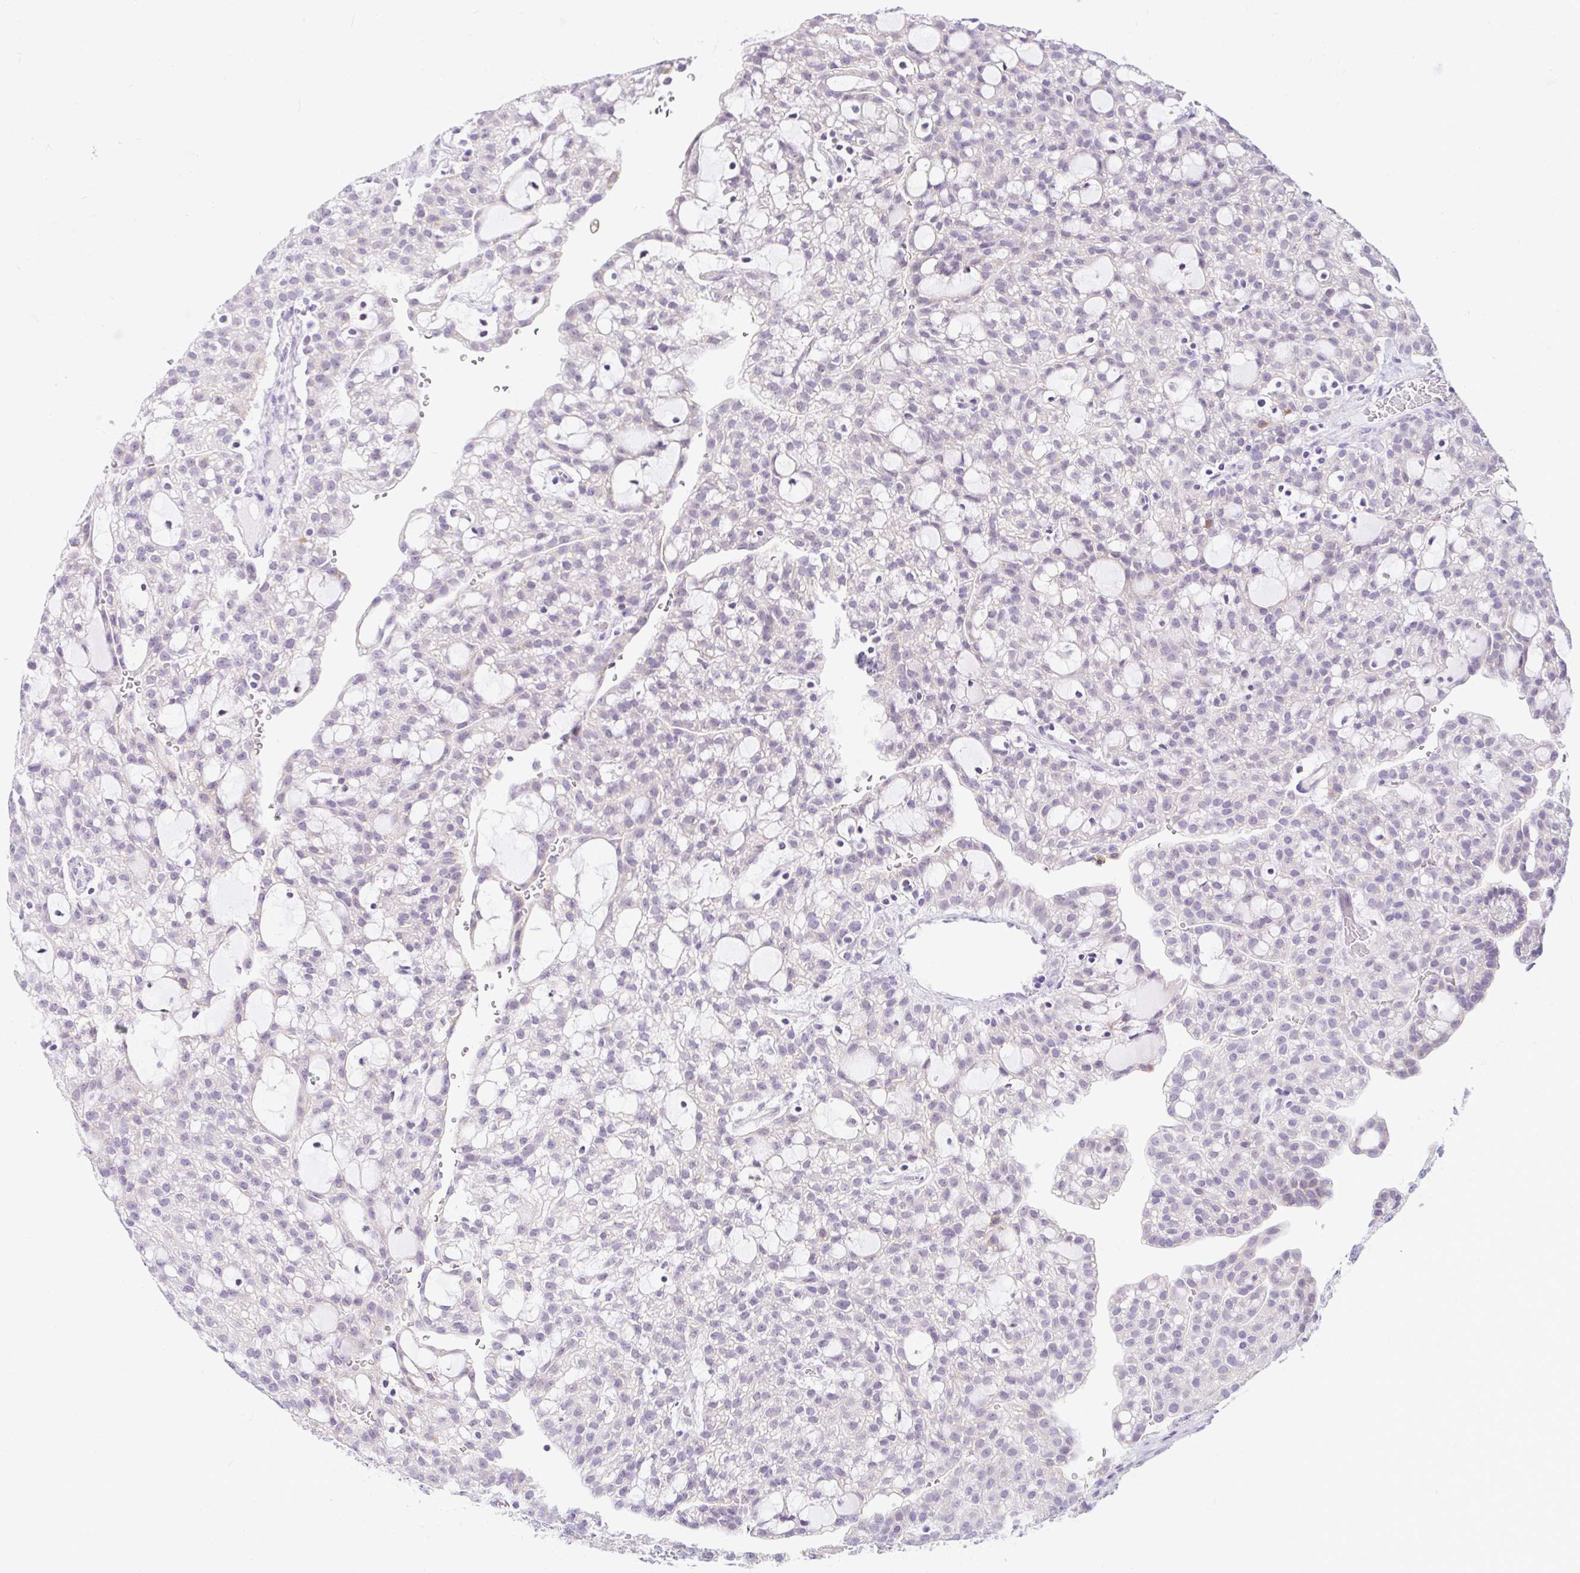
{"staining": {"intensity": "negative", "quantity": "none", "location": "none"}, "tissue": "renal cancer", "cell_type": "Tumor cells", "image_type": "cancer", "snomed": [{"axis": "morphology", "description": "Adenocarcinoma, NOS"}, {"axis": "topography", "description": "Kidney"}], "caption": "This is a histopathology image of immunohistochemistry staining of renal cancer (adenocarcinoma), which shows no positivity in tumor cells.", "gene": "ITPK1", "patient": {"sex": "male", "age": 63}}